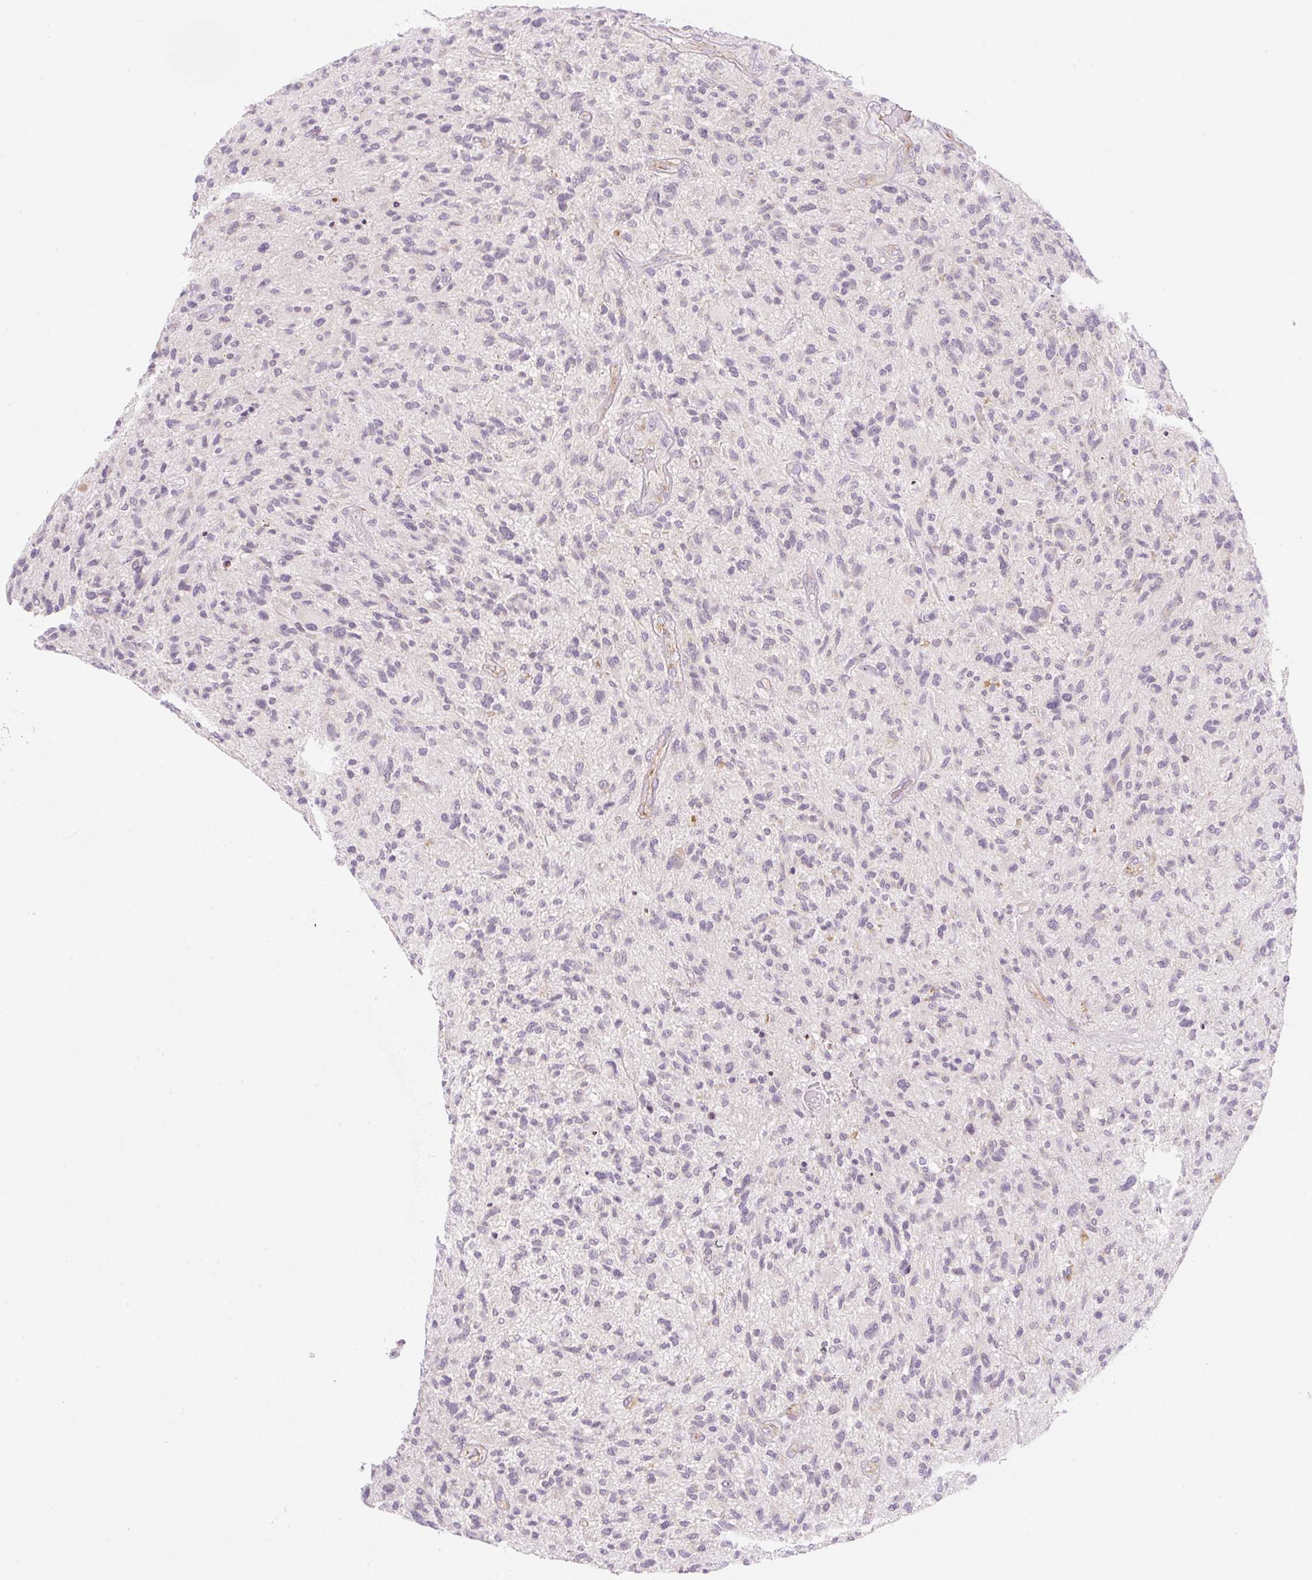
{"staining": {"intensity": "negative", "quantity": "none", "location": "none"}, "tissue": "glioma", "cell_type": "Tumor cells", "image_type": "cancer", "snomed": [{"axis": "morphology", "description": "Glioma, malignant, High grade"}, {"axis": "topography", "description": "Brain"}], "caption": "An immunohistochemistry micrograph of high-grade glioma (malignant) is shown. There is no staining in tumor cells of high-grade glioma (malignant). (DAB immunohistochemistry (IHC), high magnification).", "gene": "CASKIN1", "patient": {"sex": "male", "age": 47}}